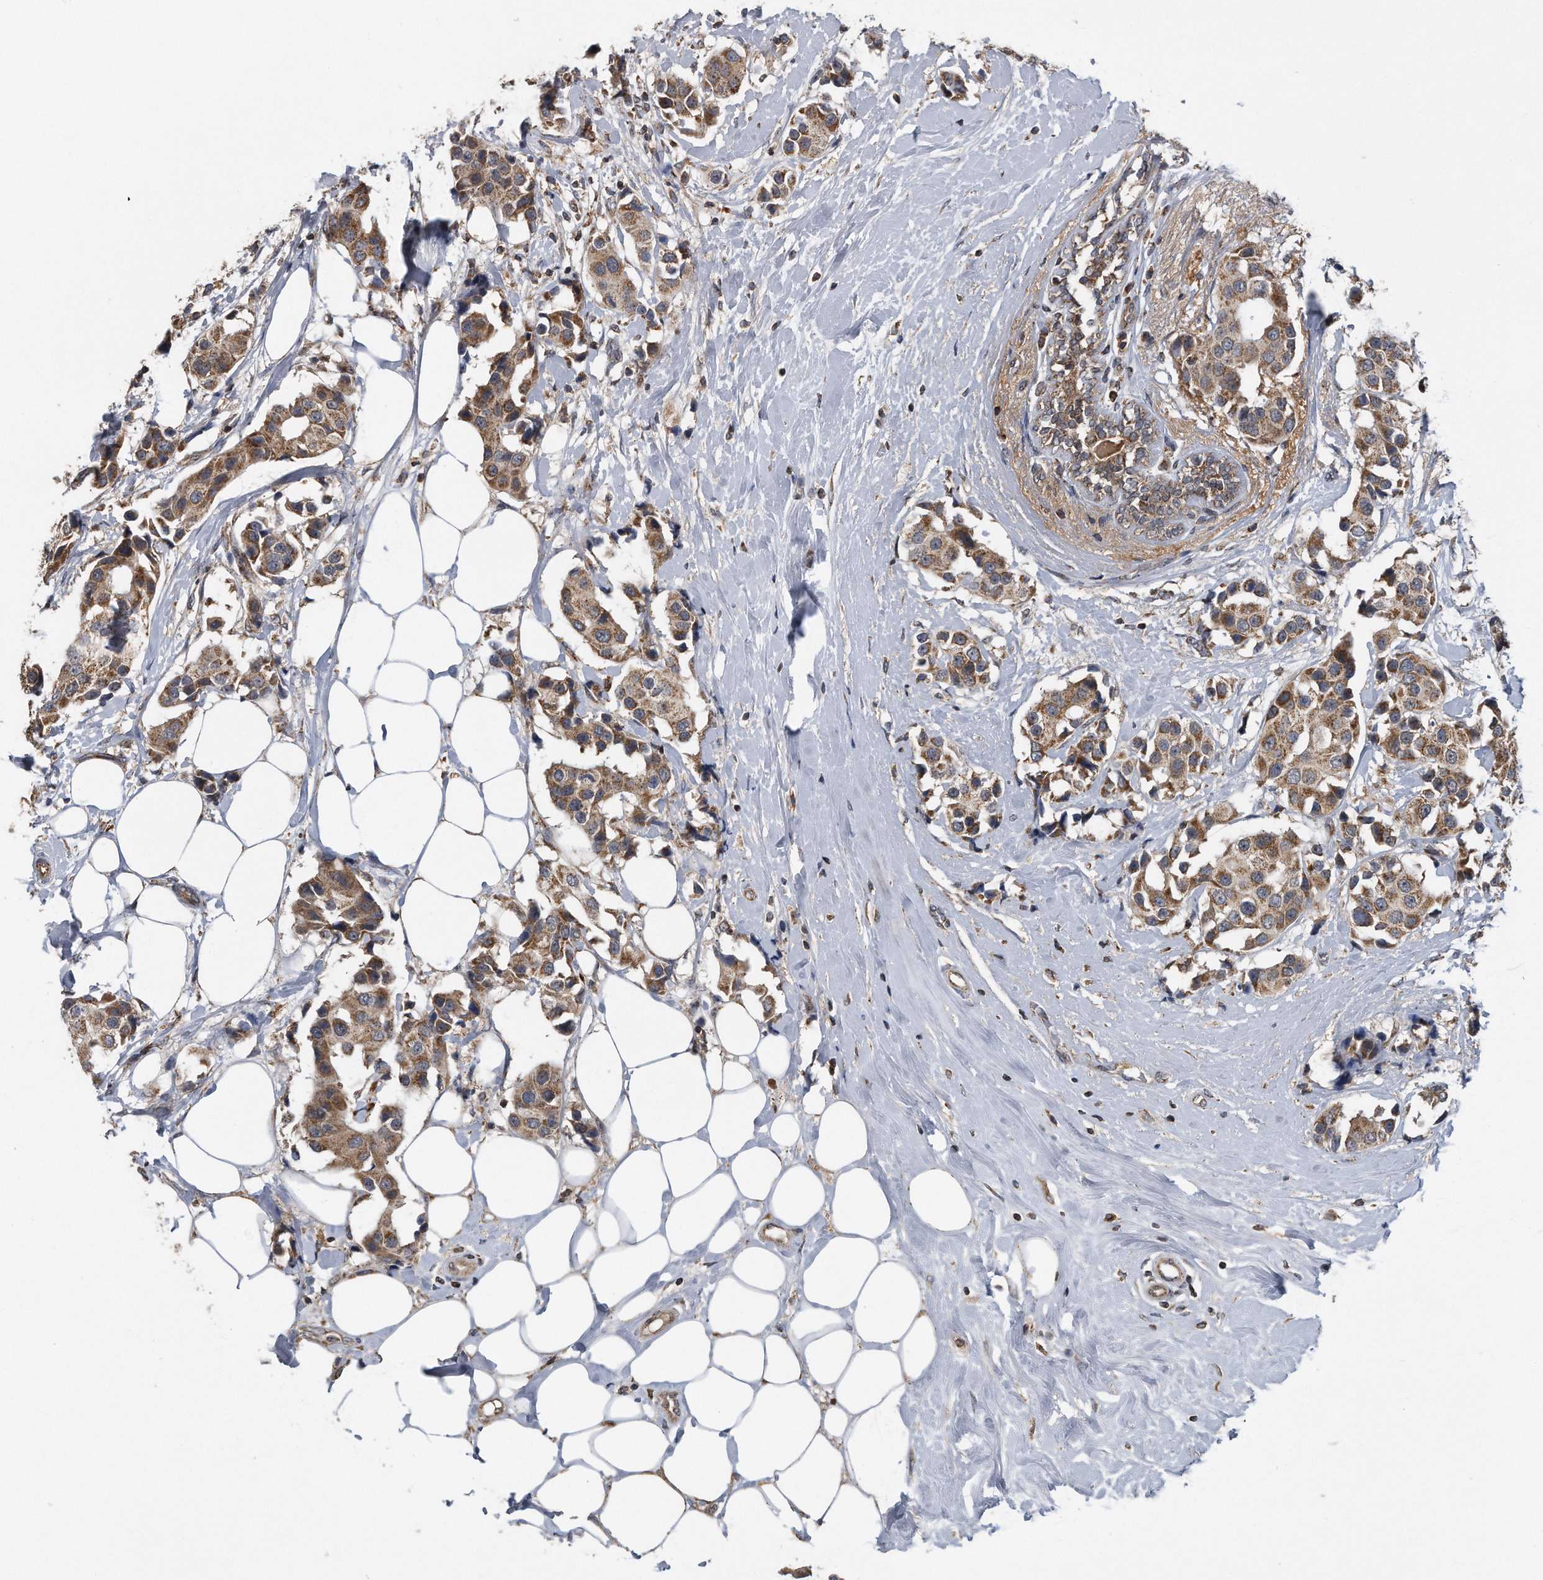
{"staining": {"intensity": "moderate", "quantity": ">75%", "location": "cytoplasmic/membranous"}, "tissue": "breast cancer", "cell_type": "Tumor cells", "image_type": "cancer", "snomed": [{"axis": "morphology", "description": "Normal tissue, NOS"}, {"axis": "morphology", "description": "Duct carcinoma"}, {"axis": "topography", "description": "Breast"}], "caption": "Immunohistochemistry (IHC) staining of breast cancer (invasive ductal carcinoma), which demonstrates medium levels of moderate cytoplasmic/membranous positivity in approximately >75% of tumor cells indicating moderate cytoplasmic/membranous protein staining. The staining was performed using DAB (brown) for protein detection and nuclei were counterstained in hematoxylin (blue).", "gene": "ALPK2", "patient": {"sex": "female", "age": 39}}